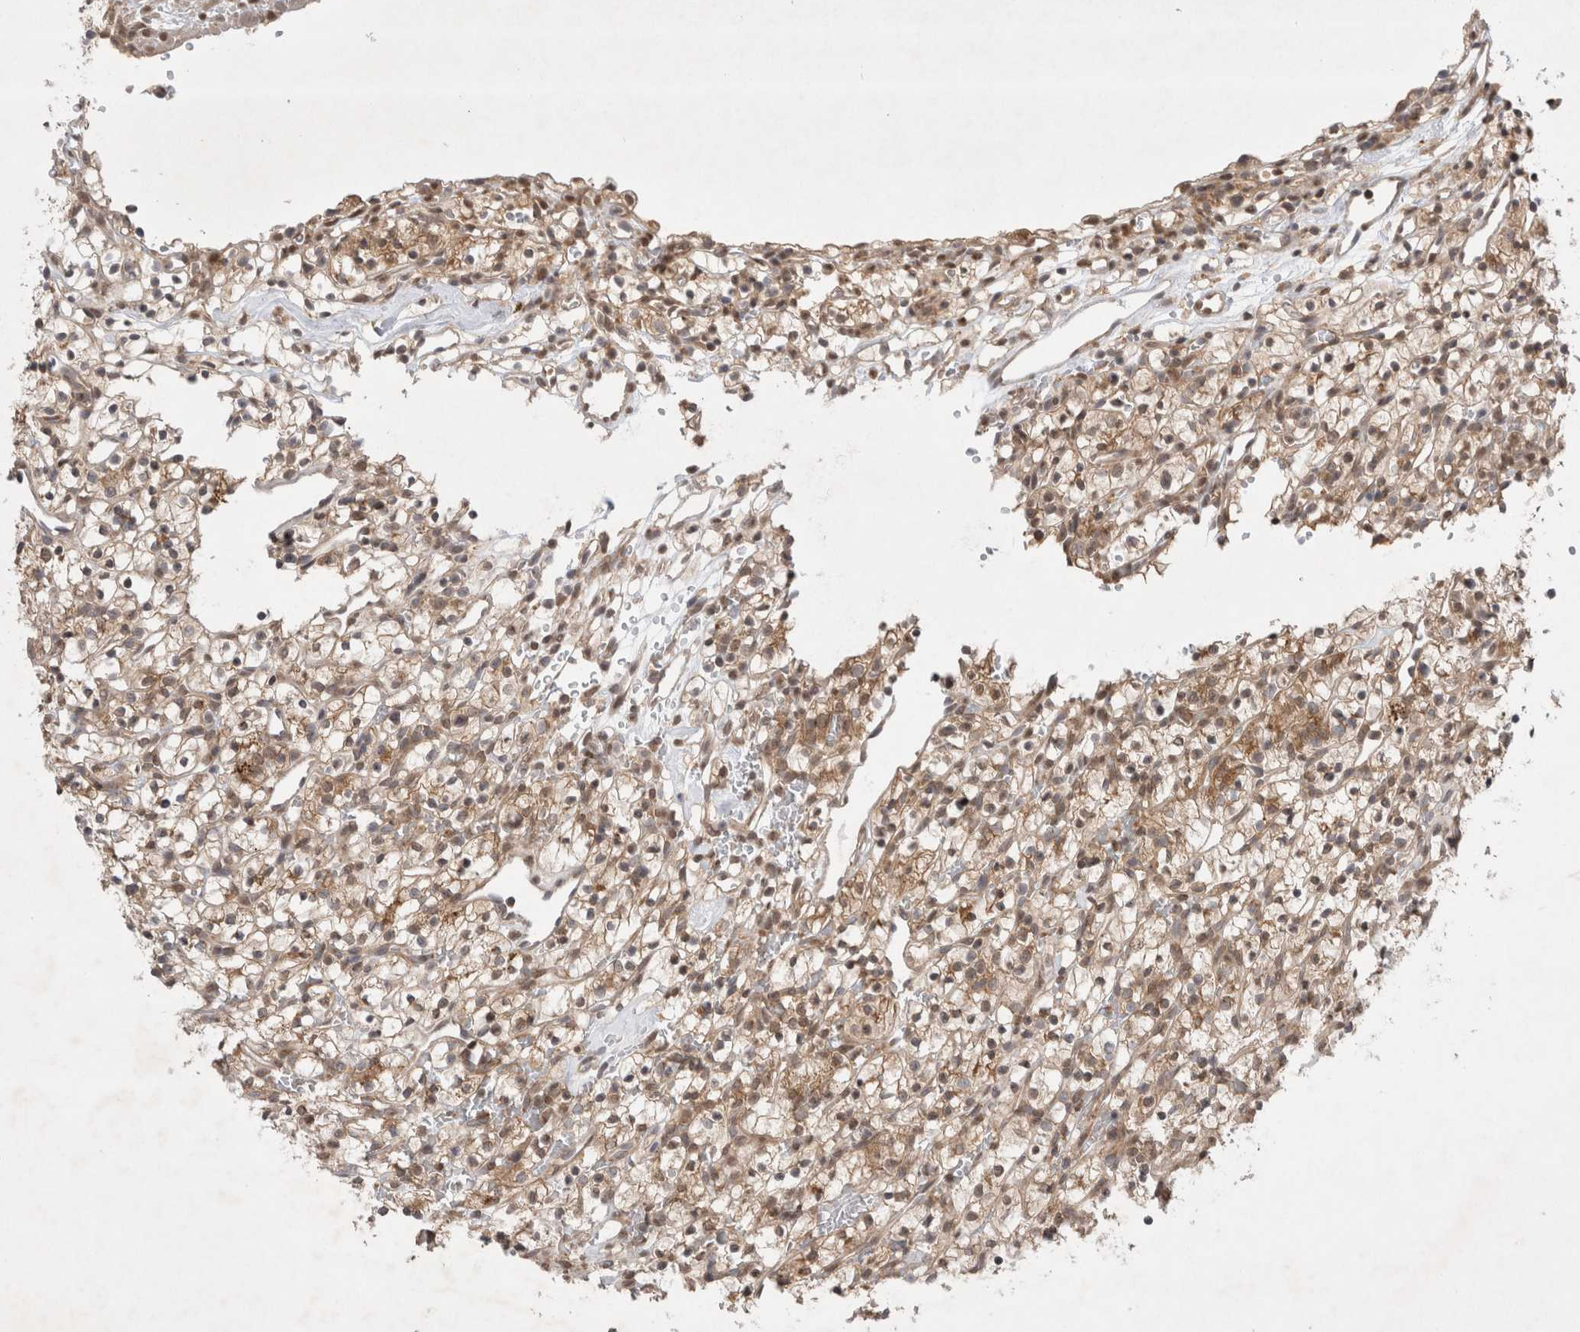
{"staining": {"intensity": "moderate", "quantity": "25%-75%", "location": "cytoplasmic/membranous"}, "tissue": "renal cancer", "cell_type": "Tumor cells", "image_type": "cancer", "snomed": [{"axis": "morphology", "description": "Adenocarcinoma, NOS"}, {"axis": "topography", "description": "Kidney"}], "caption": "Protein staining of renal cancer tissue reveals moderate cytoplasmic/membranous staining in approximately 25%-75% of tumor cells.", "gene": "WIPF2", "patient": {"sex": "female", "age": 57}}